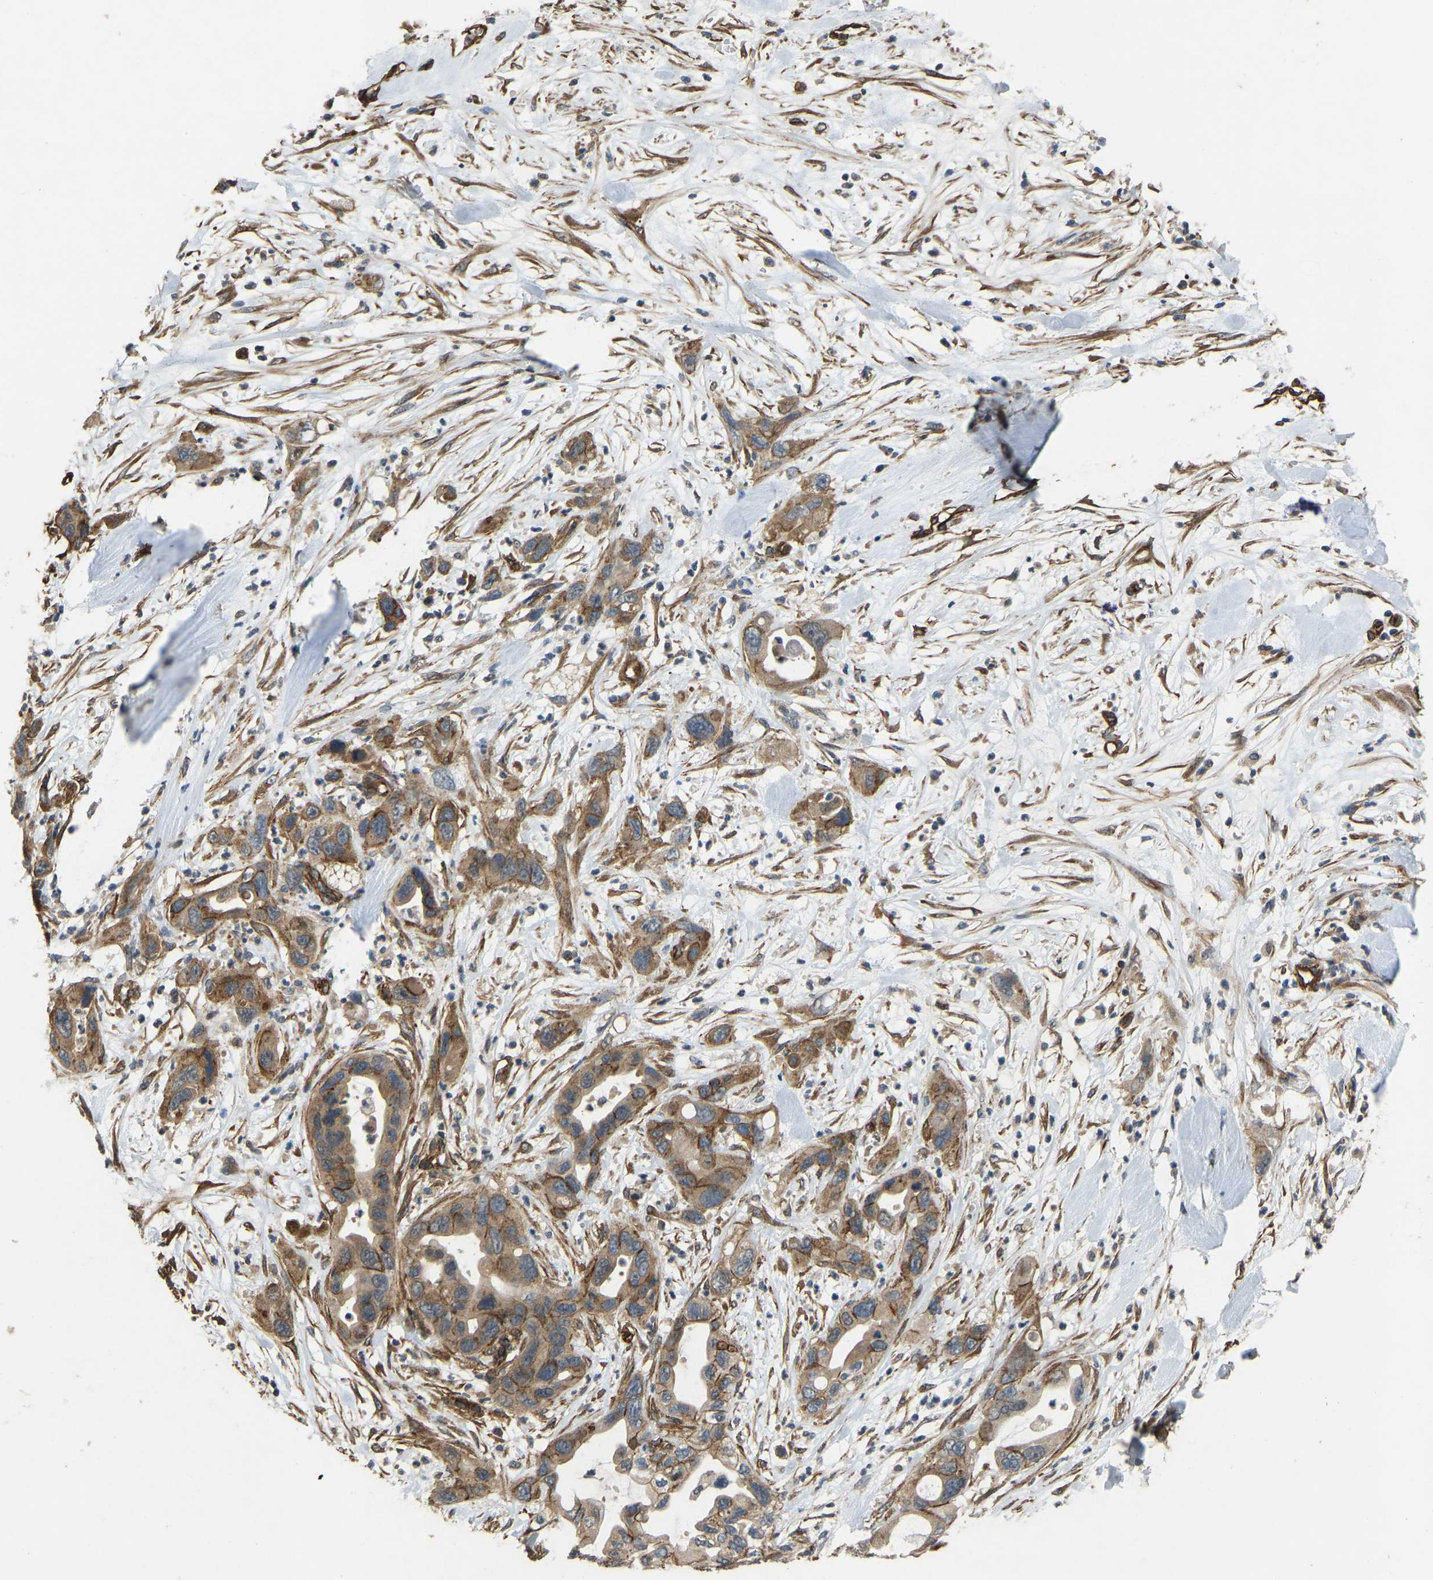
{"staining": {"intensity": "moderate", "quantity": ">75%", "location": "cytoplasmic/membranous"}, "tissue": "pancreatic cancer", "cell_type": "Tumor cells", "image_type": "cancer", "snomed": [{"axis": "morphology", "description": "Adenocarcinoma, NOS"}, {"axis": "topography", "description": "Pancreas"}], "caption": "High-power microscopy captured an immunohistochemistry (IHC) histopathology image of adenocarcinoma (pancreatic), revealing moderate cytoplasmic/membranous positivity in about >75% of tumor cells.", "gene": "NMB", "patient": {"sex": "female", "age": 71}}